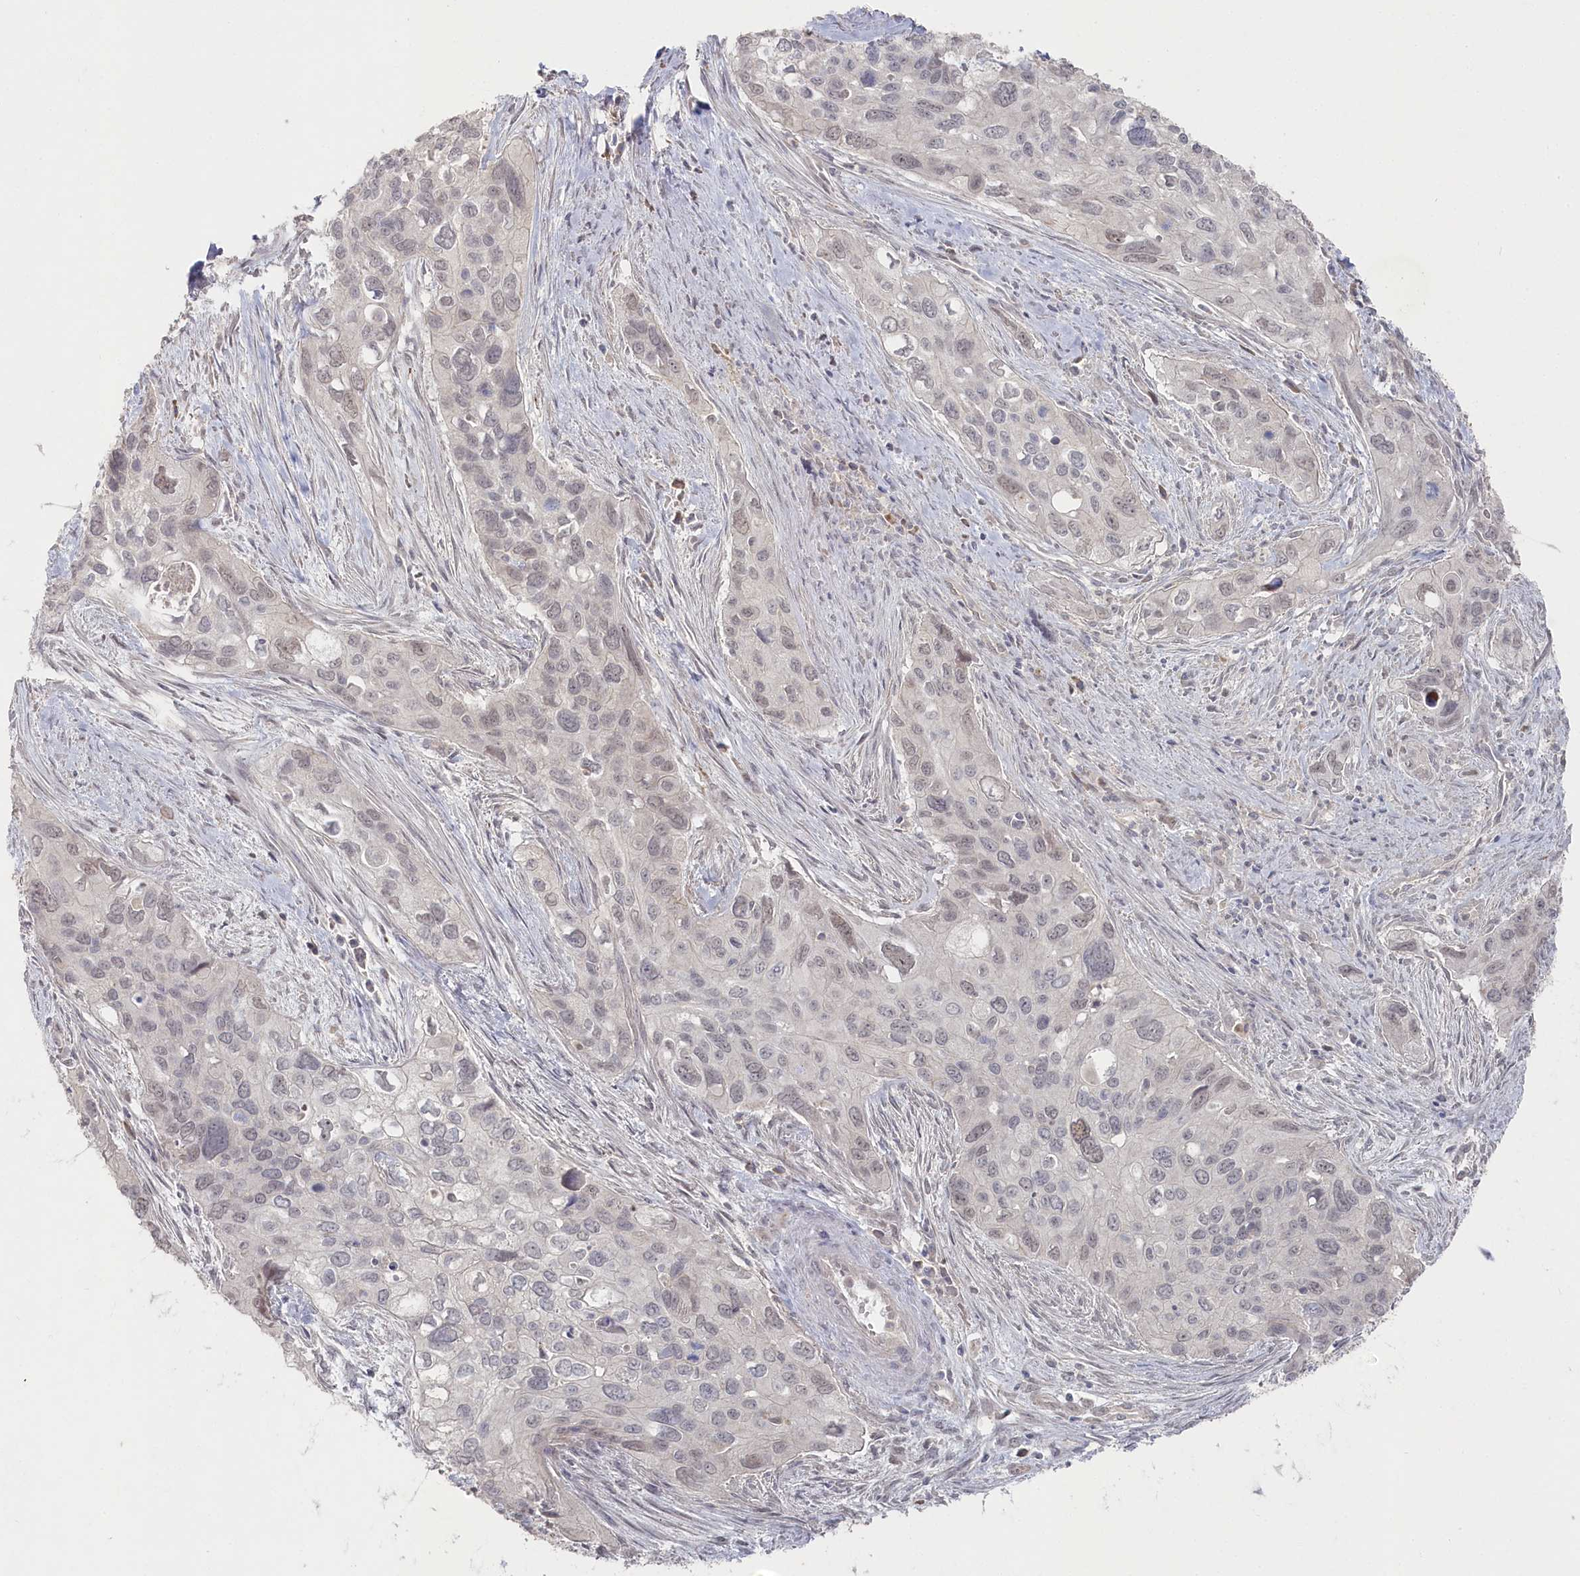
{"staining": {"intensity": "negative", "quantity": "none", "location": "none"}, "tissue": "cervical cancer", "cell_type": "Tumor cells", "image_type": "cancer", "snomed": [{"axis": "morphology", "description": "Squamous cell carcinoma, NOS"}, {"axis": "topography", "description": "Cervix"}], "caption": "A high-resolution photomicrograph shows immunohistochemistry staining of cervical cancer (squamous cell carcinoma), which exhibits no significant staining in tumor cells.", "gene": "TGFBRAP1", "patient": {"sex": "female", "age": 55}}